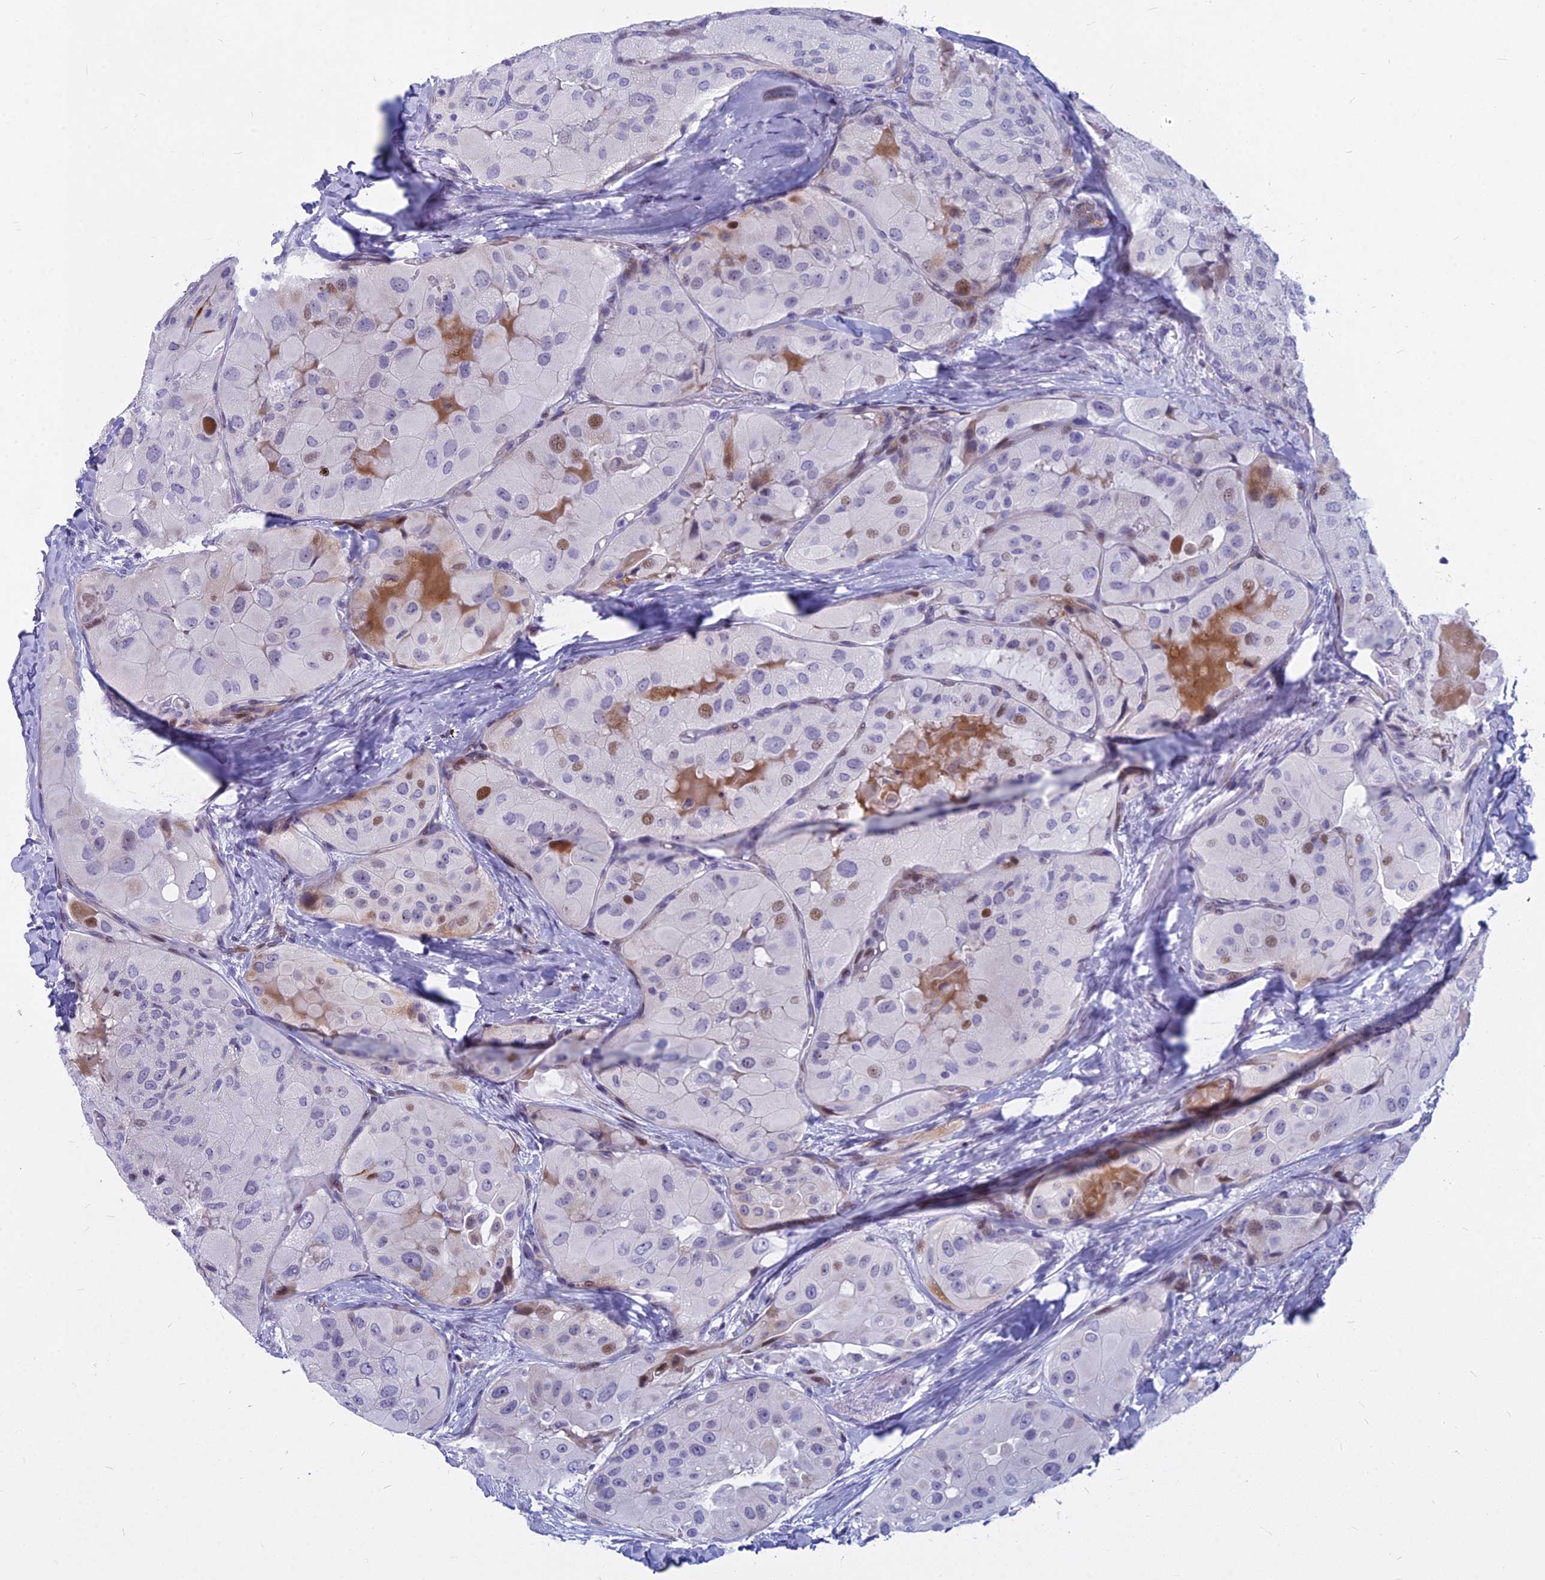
{"staining": {"intensity": "moderate", "quantity": "<25%", "location": "nuclear"}, "tissue": "thyroid cancer", "cell_type": "Tumor cells", "image_type": "cancer", "snomed": [{"axis": "morphology", "description": "Normal tissue, NOS"}, {"axis": "morphology", "description": "Papillary adenocarcinoma, NOS"}, {"axis": "topography", "description": "Thyroid gland"}], "caption": "Tumor cells display moderate nuclear expression in about <25% of cells in papillary adenocarcinoma (thyroid).", "gene": "MYBPC2", "patient": {"sex": "female", "age": 59}}